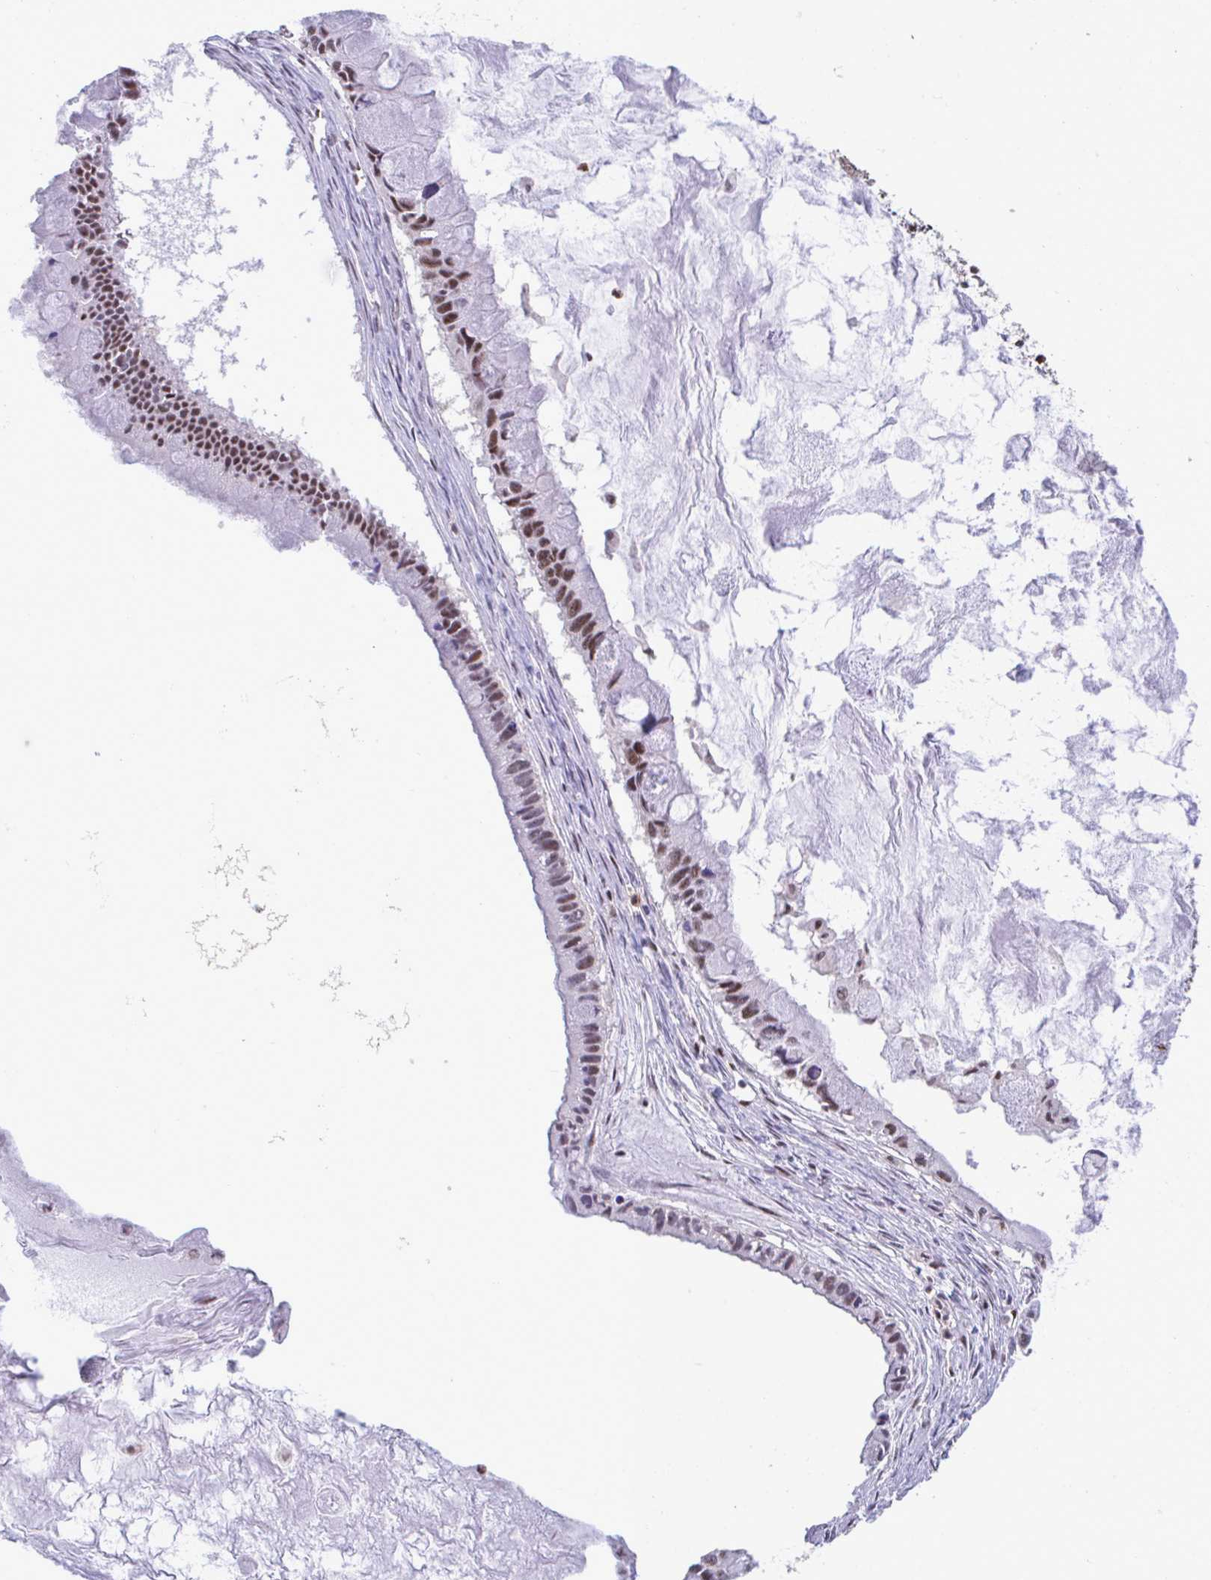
{"staining": {"intensity": "moderate", "quantity": ">75%", "location": "nuclear"}, "tissue": "ovarian cancer", "cell_type": "Tumor cells", "image_type": "cancer", "snomed": [{"axis": "morphology", "description": "Cystadenocarcinoma, mucinous, NOS"}, {"axis": "topography", "description": "Ovary"}], "caption": "The photomicrograph reveals immunohistochemical staining of ovarian cancer. There is moderate nuclear staining is identified in about >75% of tumor cells. Using DAB (3,3'-diaminobenzidine) (brown) and hematoxylin (blue) stains, captured at high magnification using brightfield microscopy.", "gene": "OR6K3", "patient": {"sex": "female", "age": 63}}